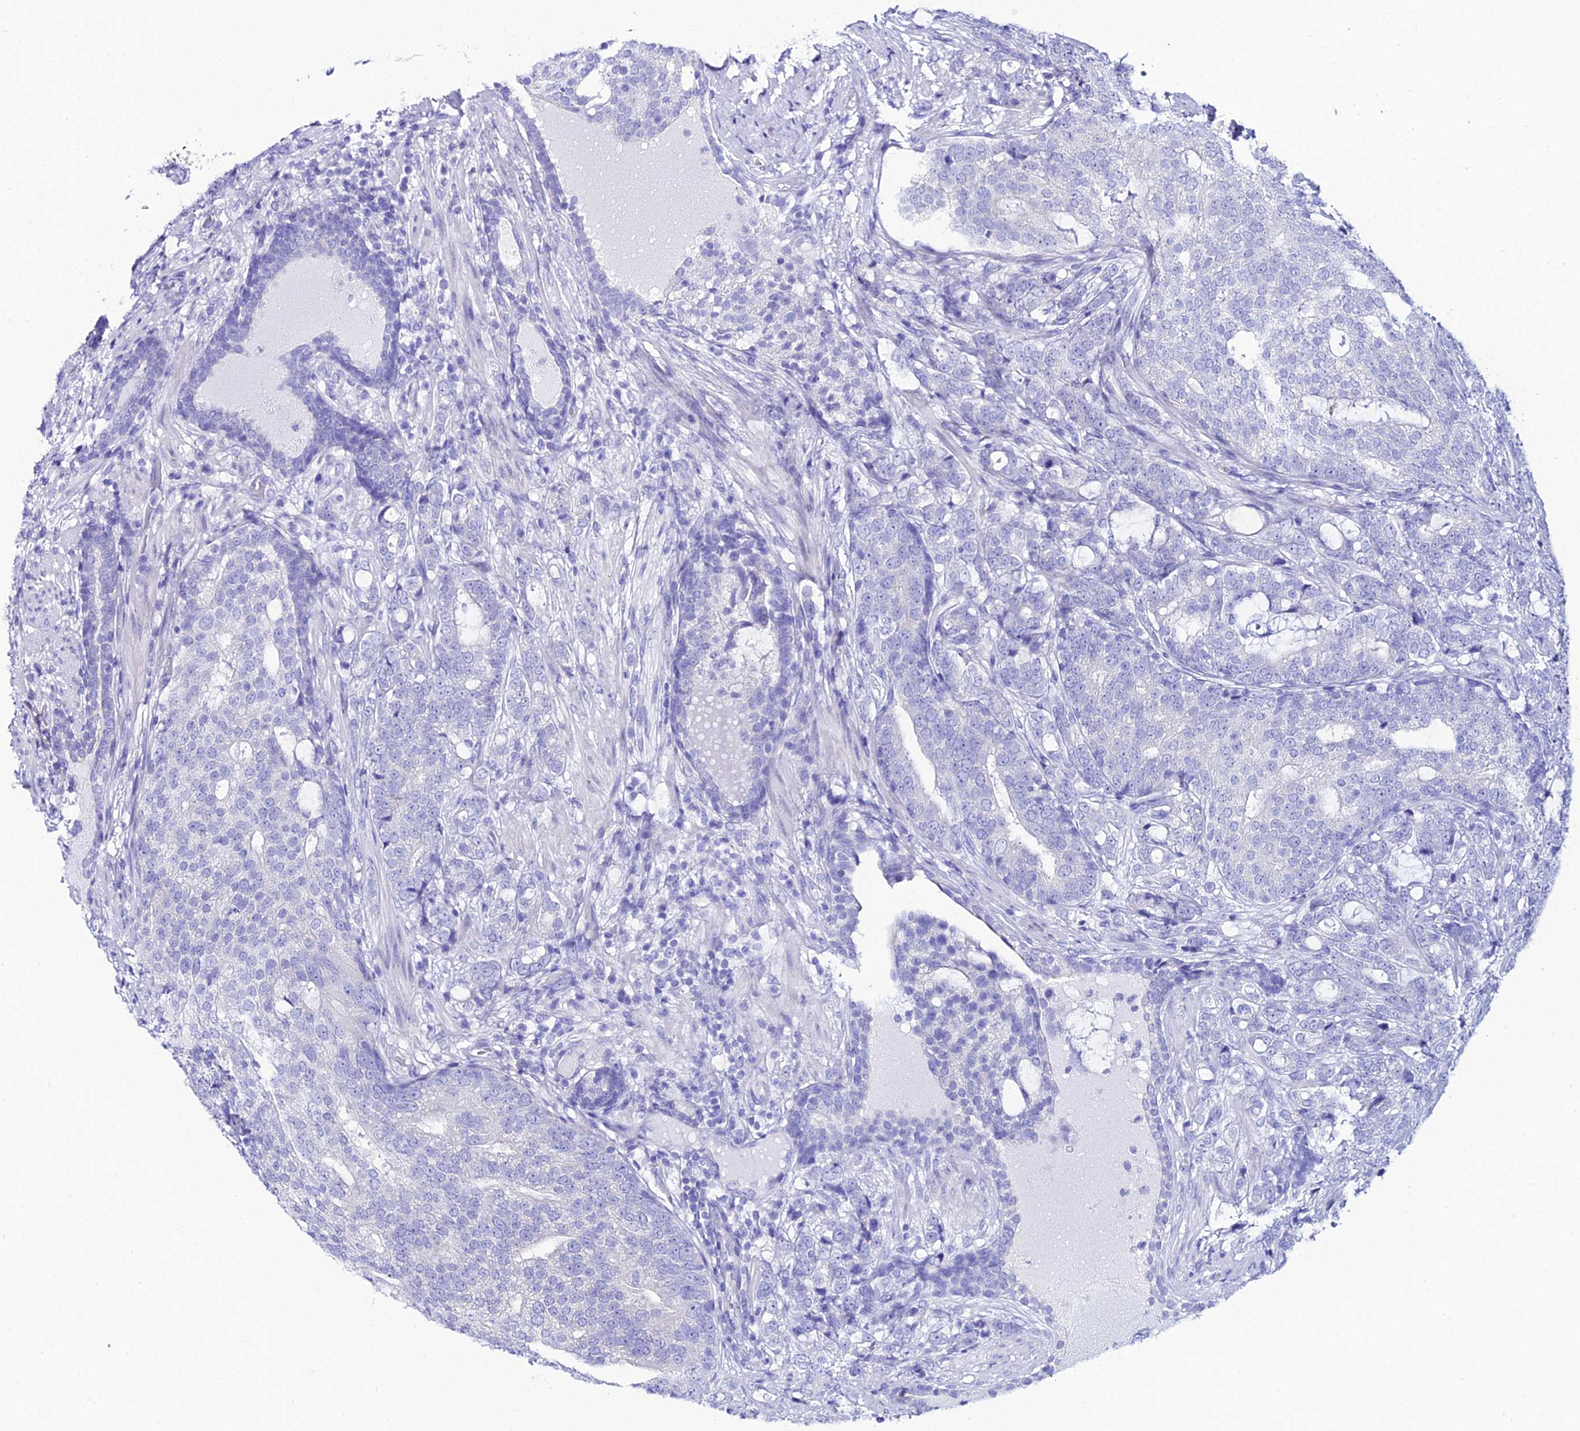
{"staining": {"intensity": "negative", "quantity": "none", "location": "none"}, "tissue": "prostate cancer", "cell_type": "Tumor cells", "image_type": "cancer", "snomed": [{"axis": "morphology", "description": "Adenocarcinoma, High grade"}, {"axis": "topography", "description": "Prostate"}], "caption": "Immunohistochemical staining of prostate cancer (adenocarcinoma (high-grade)) exhibits no significant positivity in tumor cells. (Stains: DAB immunohistochemistry with hematoxylin counter stain, Microscopy: brightfield microscopy at high magnification).", "gene": "OR4D5", "patient": {"sex": "male", "age": 67}}